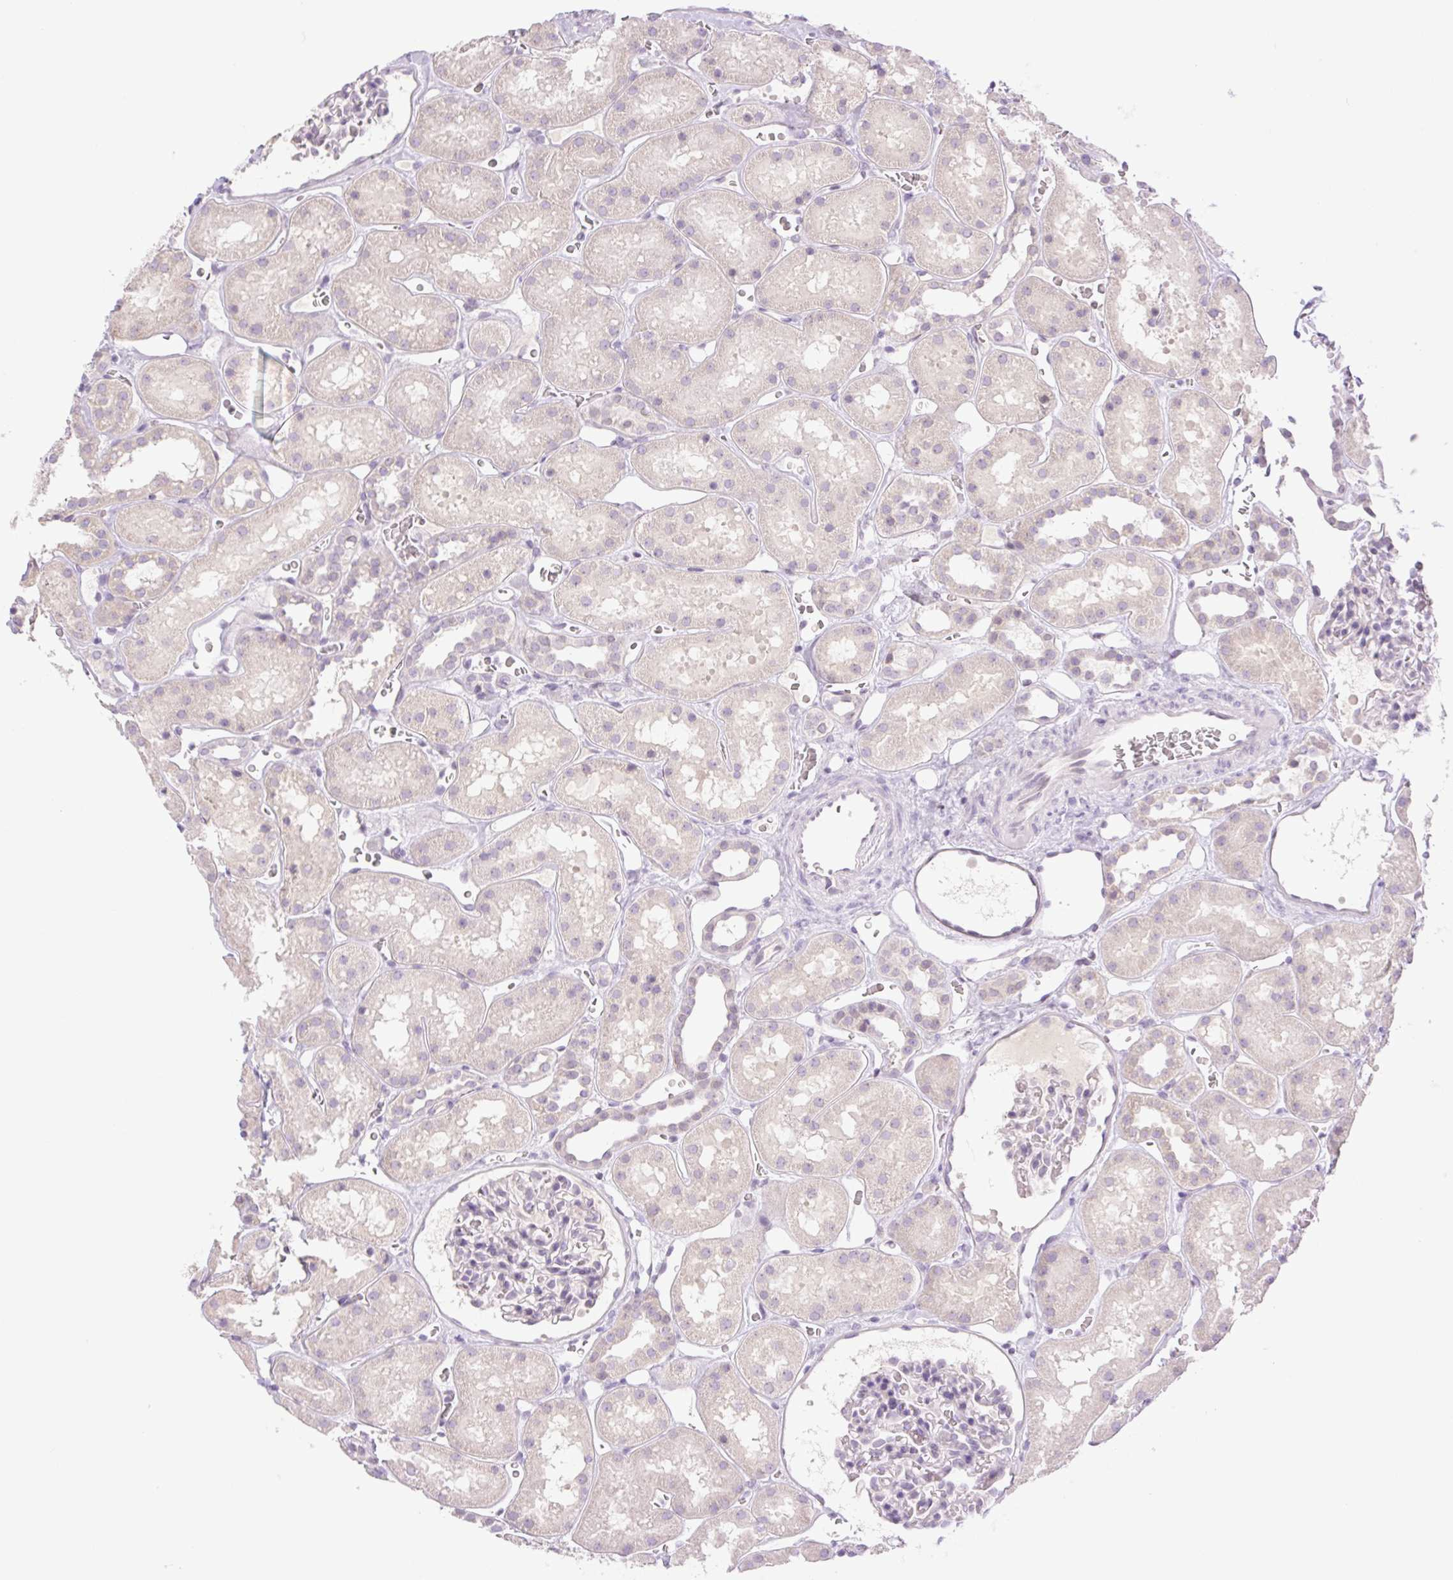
{"staining": {"intensity": "negative", "quantity": "none", "location": "none"}, "tissue": "kidney", "cell_type": "Cells in glomeruli", "image_type": "normal", "snomed": [{"axis": "morphology", "description": "Normal tissue, NOS"}, {"axis": "topography", "description": "Kidney"}], "caption": "Immunohistochemistry micrograph of benign human kidney stained for a protein (brown), which reveals no expression in cells in glomeruli.", "gene": "TBX15", "patient": {"sex": "female", "age": 41}}